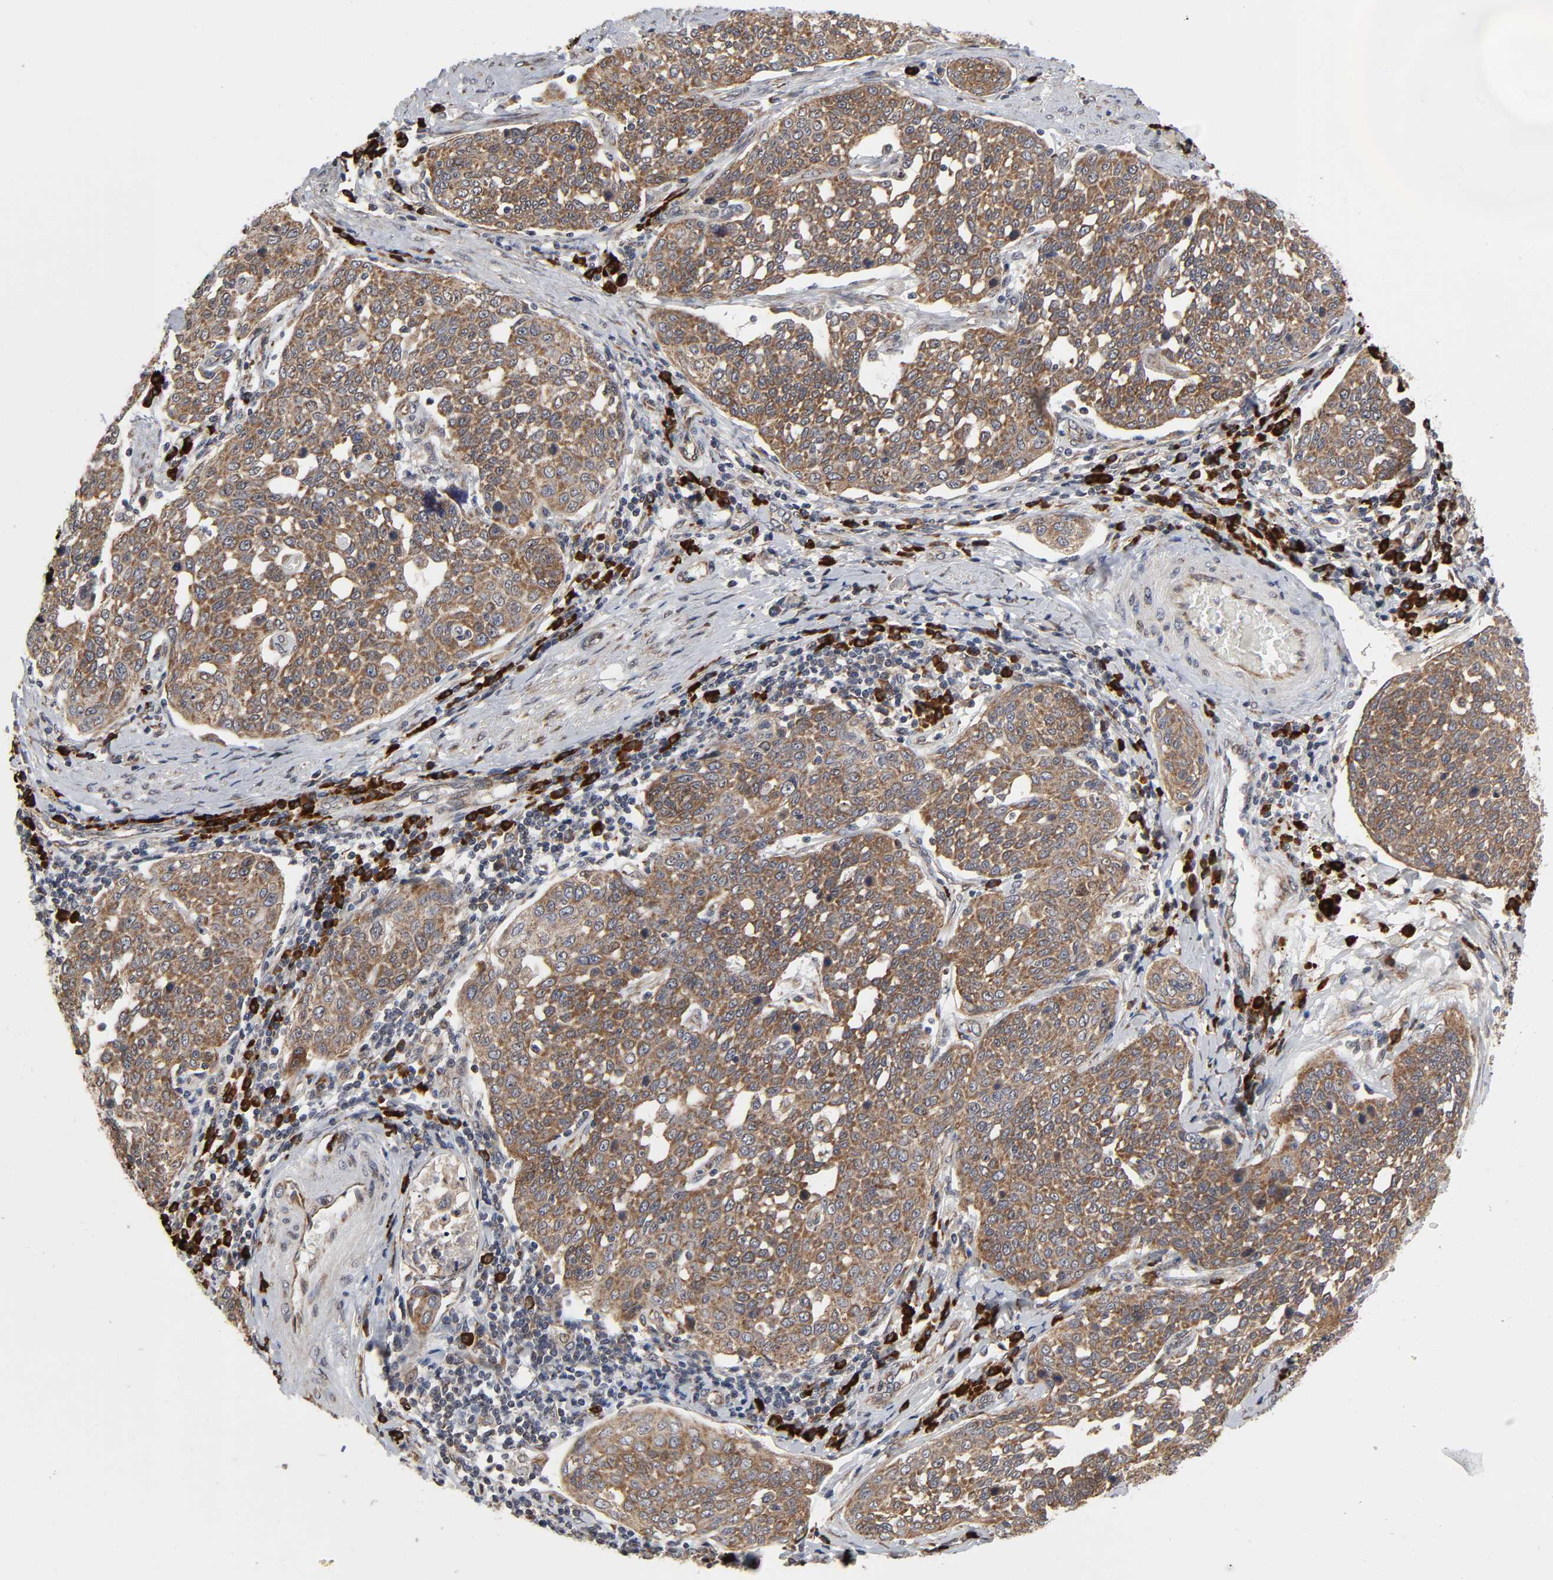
{"staining": {"intensity": "moderate", "quantity": ">75%", "location": "cytoplasmic/membranous"}, "tissue": "cervical cancer", "cell_type": "Tumor cells", "image_type": "cancer", "snomed": [{"axis": "morphology", "description": "Squamous cell carcinoma, NOS"}, {"axis": "topography", "description": "Cervix"}], "caption": "High-magnification brightfield microscopy of cervical cancer (squamous cell carcinoma) stained with DAB (3,3'-diaminobenzidine) (brown) and counterstained with hematoxylin (blue). tumor cells exhibit moderate cytoplasmic/membranous positivity is seen in about>75% of cells. (Stains: DAB (3,3'-diaminobenzidine) in brown, nuclei in blue, Microscopy: brightfield microscopy at high magnification).", "gene": "SLC30A9", "patient": {"sex": "female", "age": 34}}